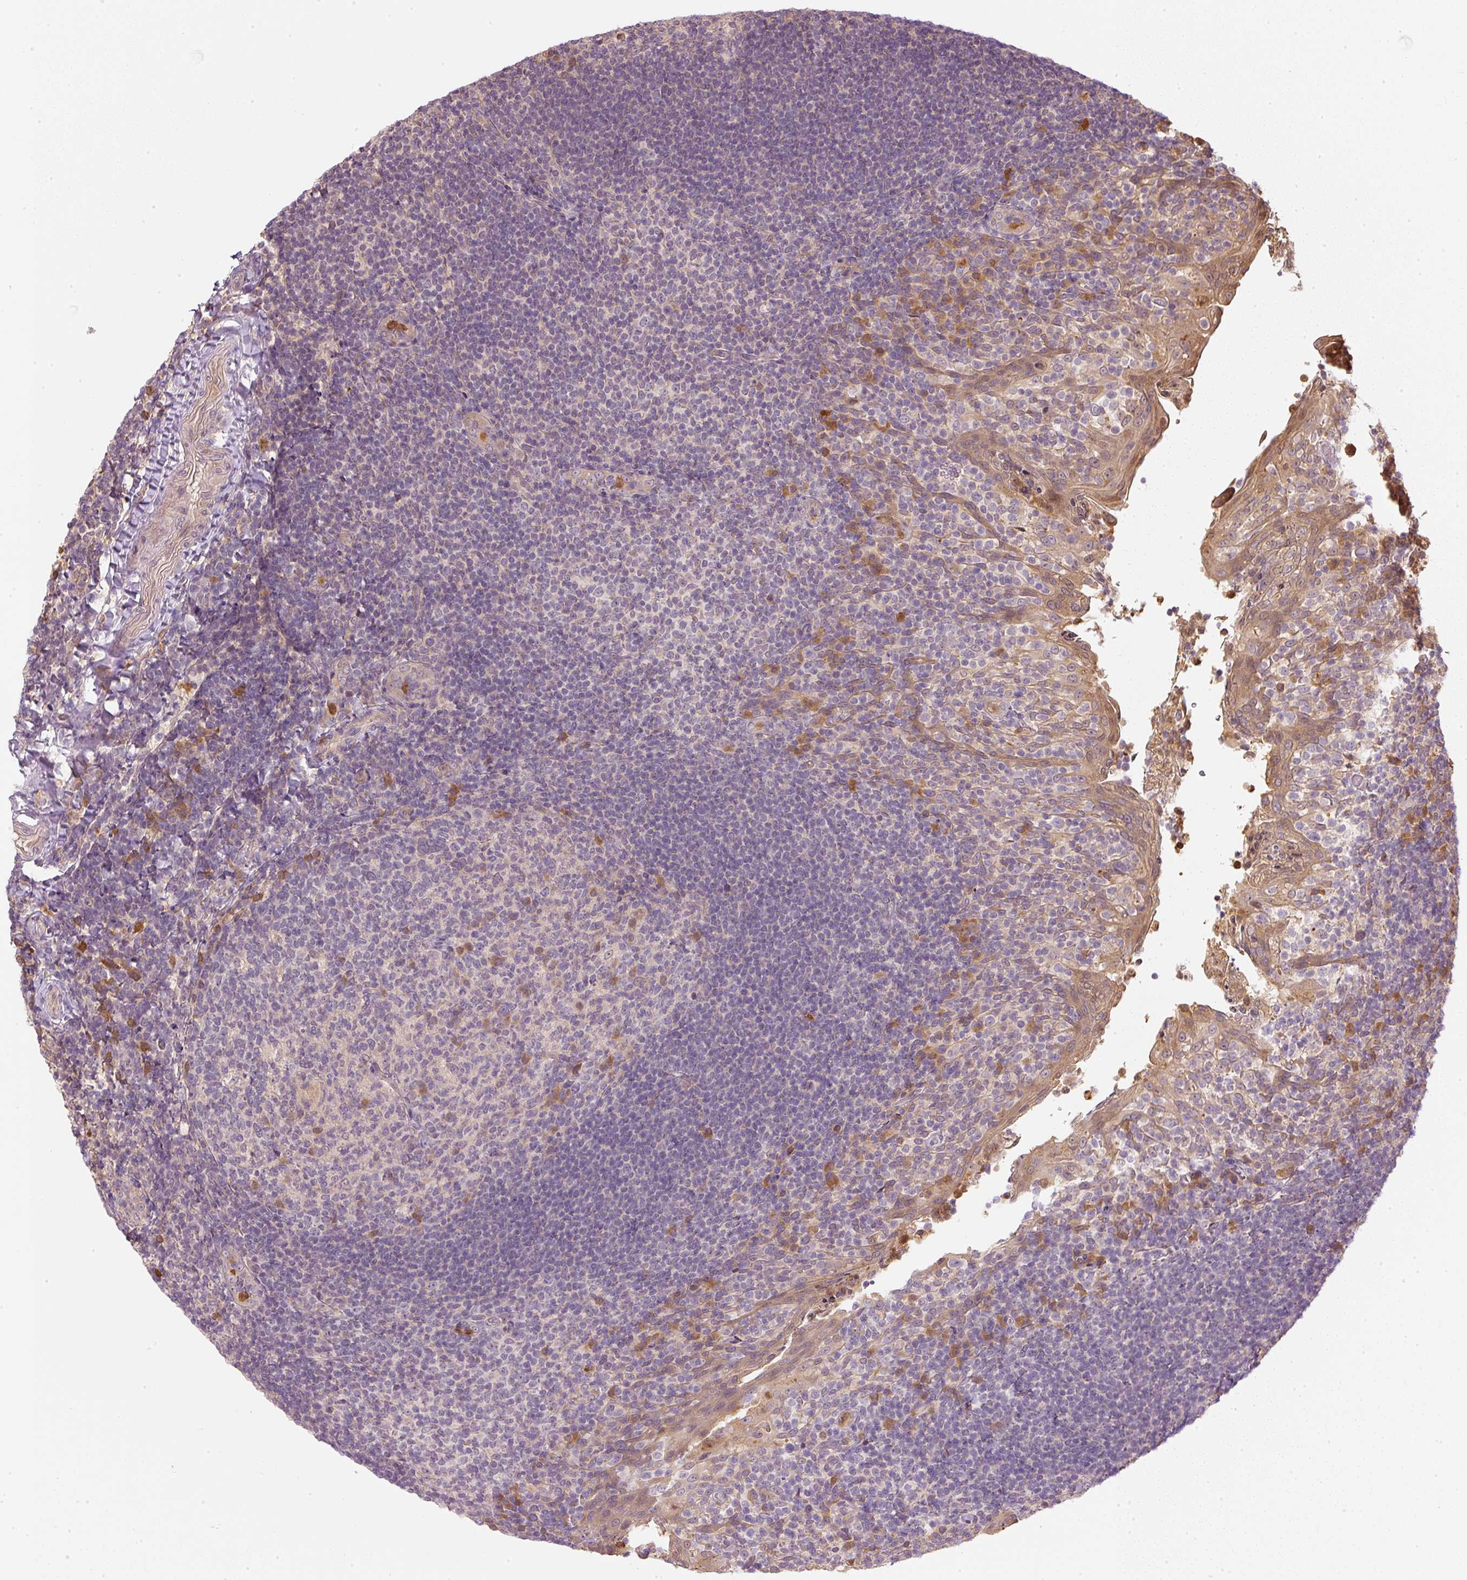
{"staining": {"intensity": "moderate", "quantity": "<25%", "location": "cytoplasmic/membranous"}, "tissue": "tonsil", "cell_type": "Germinal center cells", "image_type": "normal", "snomed": [{"axis": "morphology", "description": "Normal tissue, NOS"}, {"axis": "topography", "description": "Tonsil"}], "caption": "Brown immunohistochemical staining in unremarkable human tonsil reveals moderate cytoplasmic/membranous expression in about <25% of germinal center cells.", "gene": "CTTNBP2", "patient": {"sex": "female", "age": 10}}